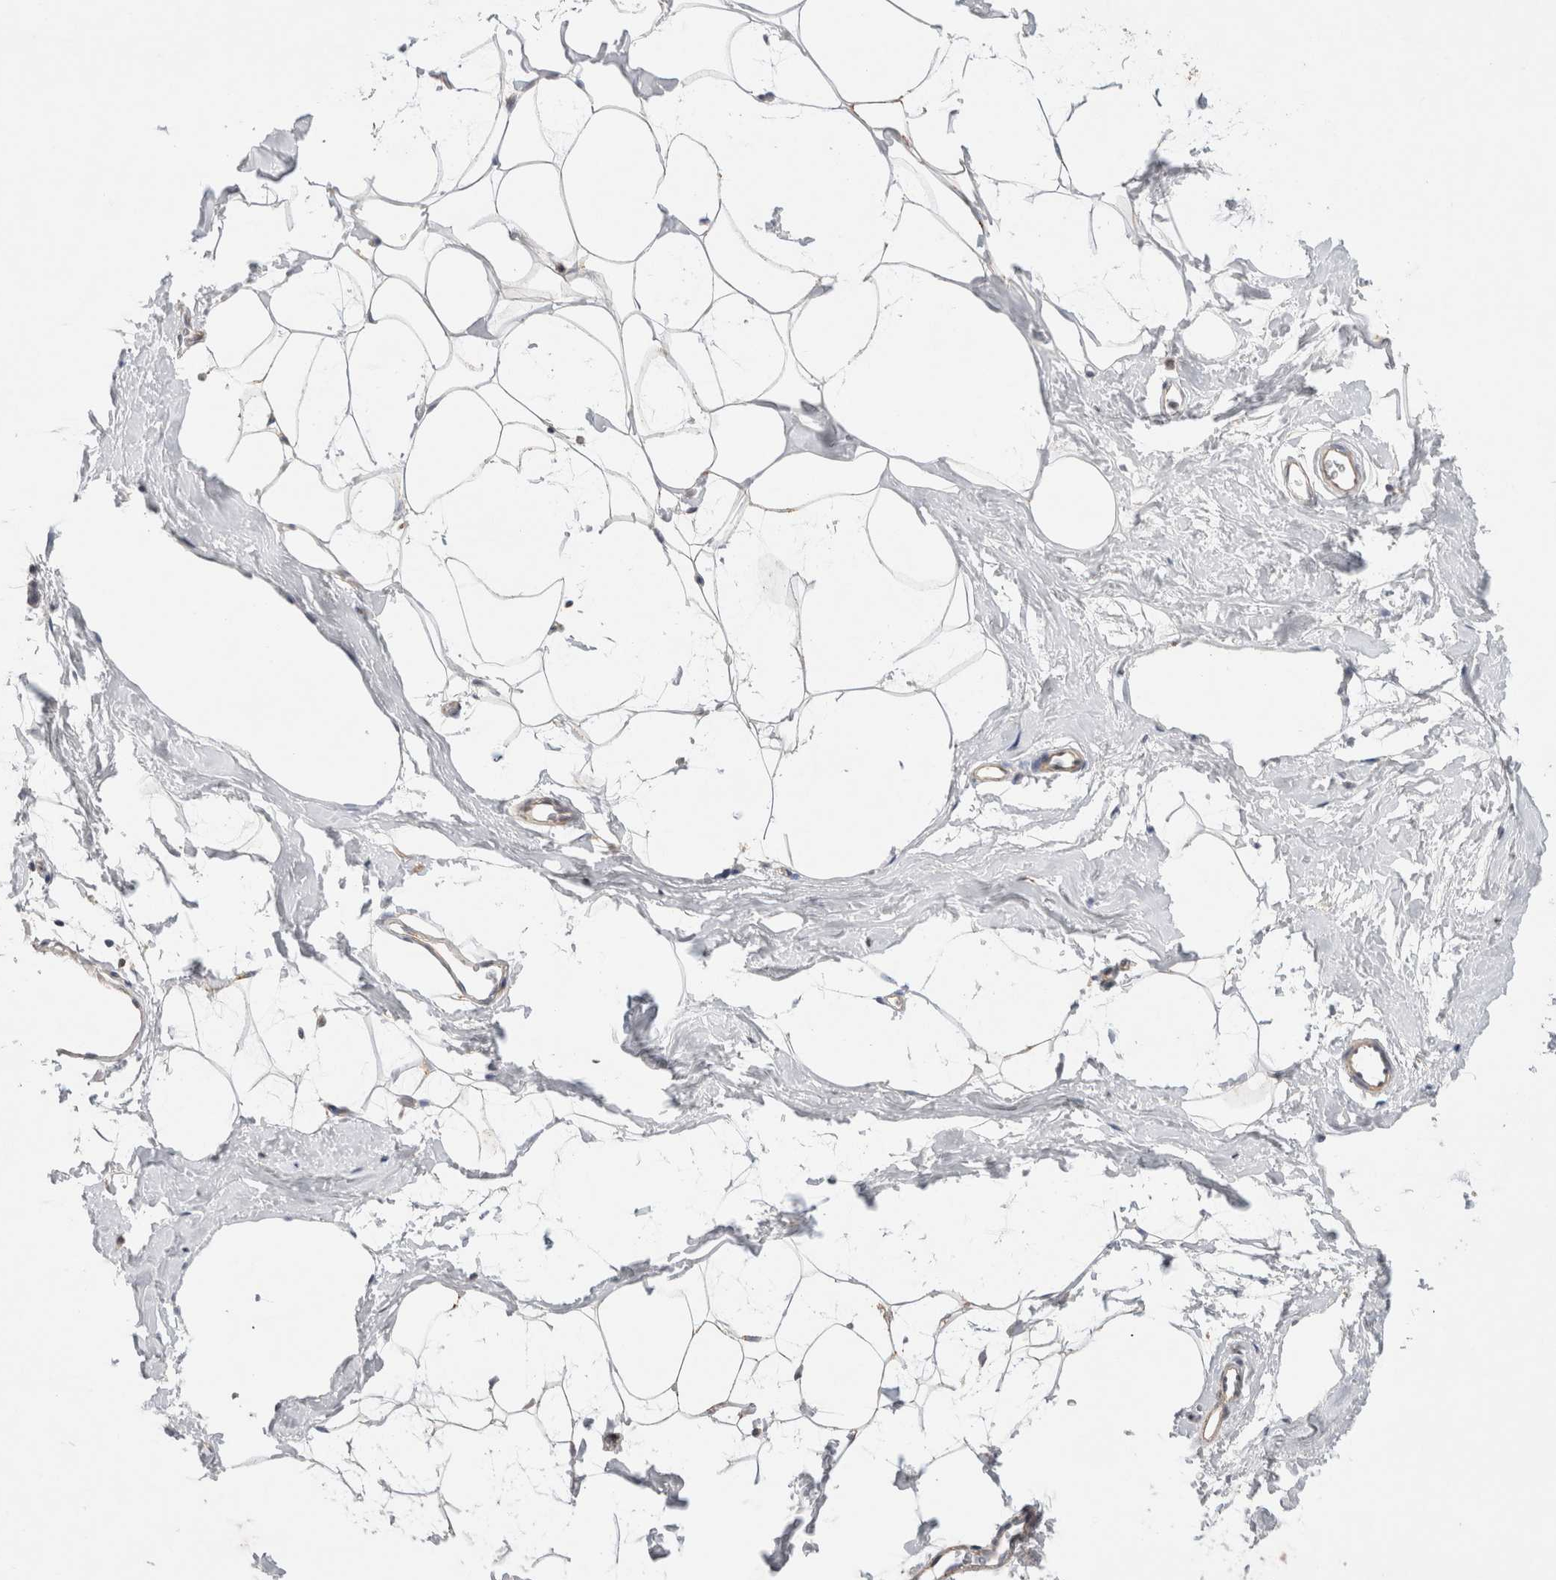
{"staining": {"intensity": "moderate", "quantity": "25%-75%", "location": "cytoplasmic/membranous"}, "tissue": "adipose tissue", "cell_type": "Adipocytes", "image_type": "normal", "snomed": [{"axis": "morphology", "description": "Normal tissue, NOS"}, {"axis": "morphology", "description": "Fibrosis, NOS"}, {"axis": "topography", "description": "Breast"}, {"axis": "topography", "description": "Adipose tissue"}], "caption": "Adipose tissue was stained to show a protein in brown. There is medium levels of moderate cytoplasmic/membranous positivity in approximately 25%-75% of adipocytes.", "gene": "TBC1D16", "patient": {"sex": "female", "age": 39}}